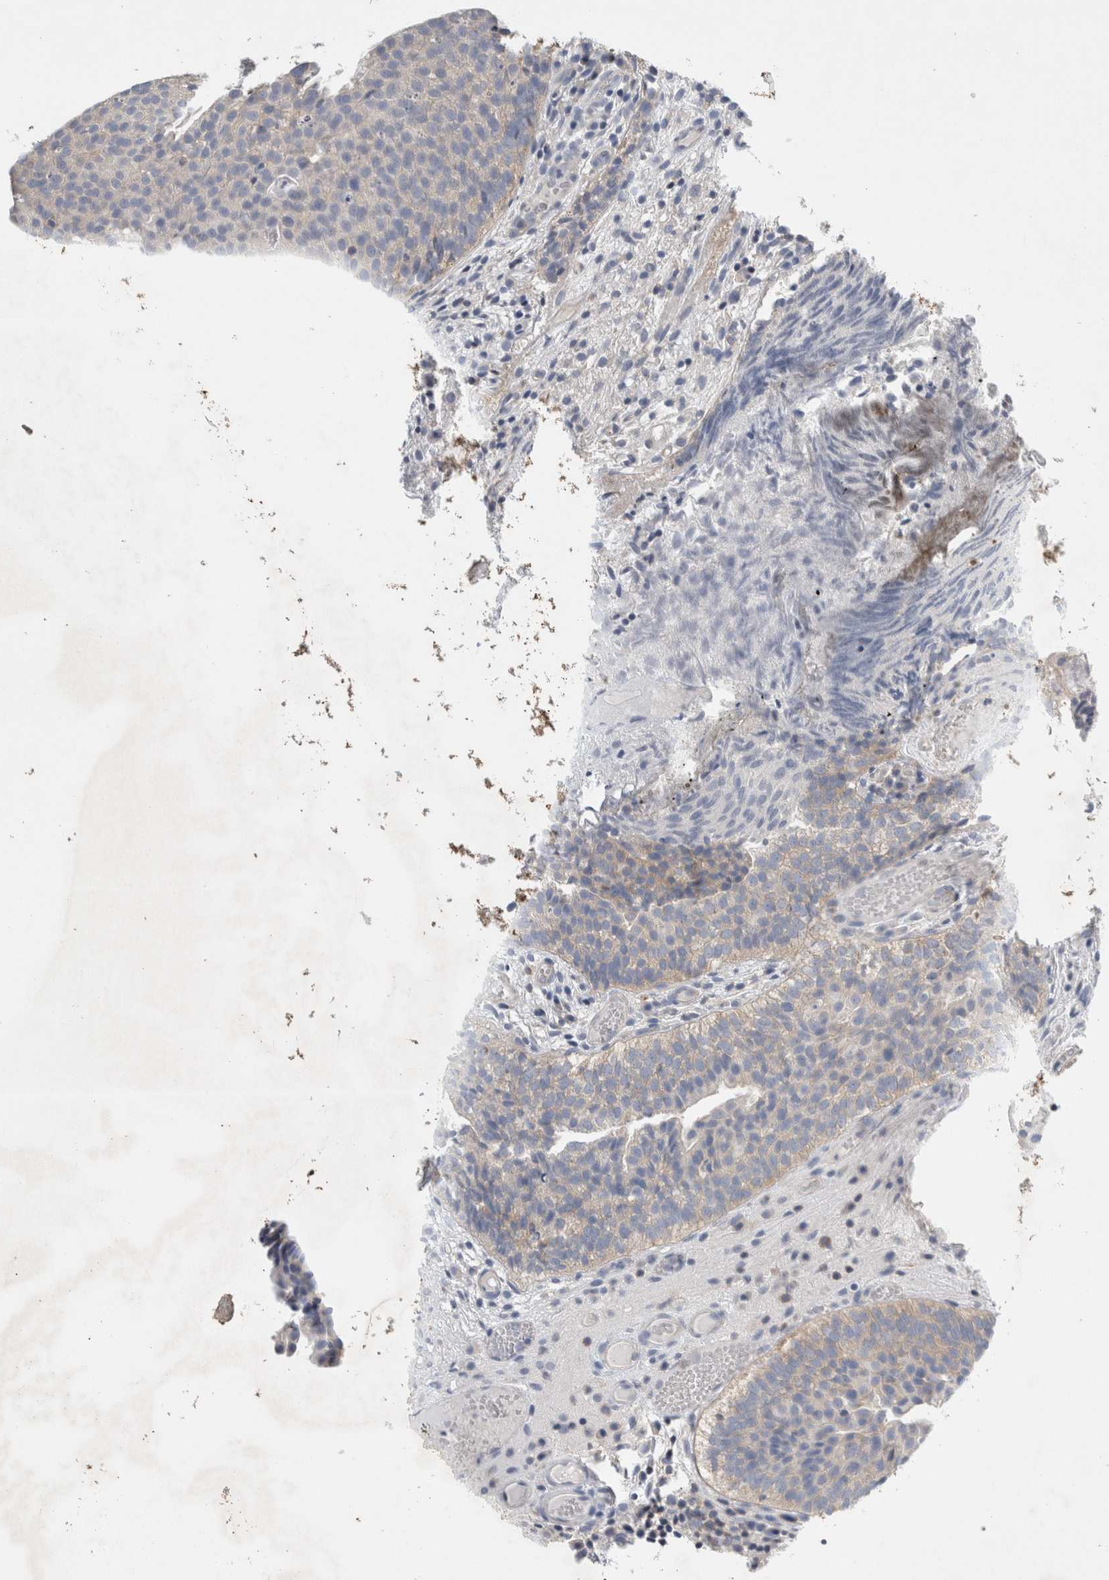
{"staining": {"intensity": "moderate", "quantity": "<25%", "location": "cytoplasmic/membranous"}, "tissue": "urothelial cancer", "cell_type": "Tumor cells", "image_type": "cancer", "snomed": [{"axis": "morphology", "description": "Urothelial carcinoma, Low grade"}, {"axis": "topography", "description": "Urinary bladder"}], "caption": "IHC photomicrograph of neoplastic tissue: low-grade urothelial carcinoma stained using immunohistochemistry (IHC) displays low levels of moderate protein expression localized specifically in the cytoplasmic/membranous of tumor cells, appearing as a cytoplasmic/membranous brown color.", "gene": "ZNF23", "patient": {"sex": "male", "age": 86}}